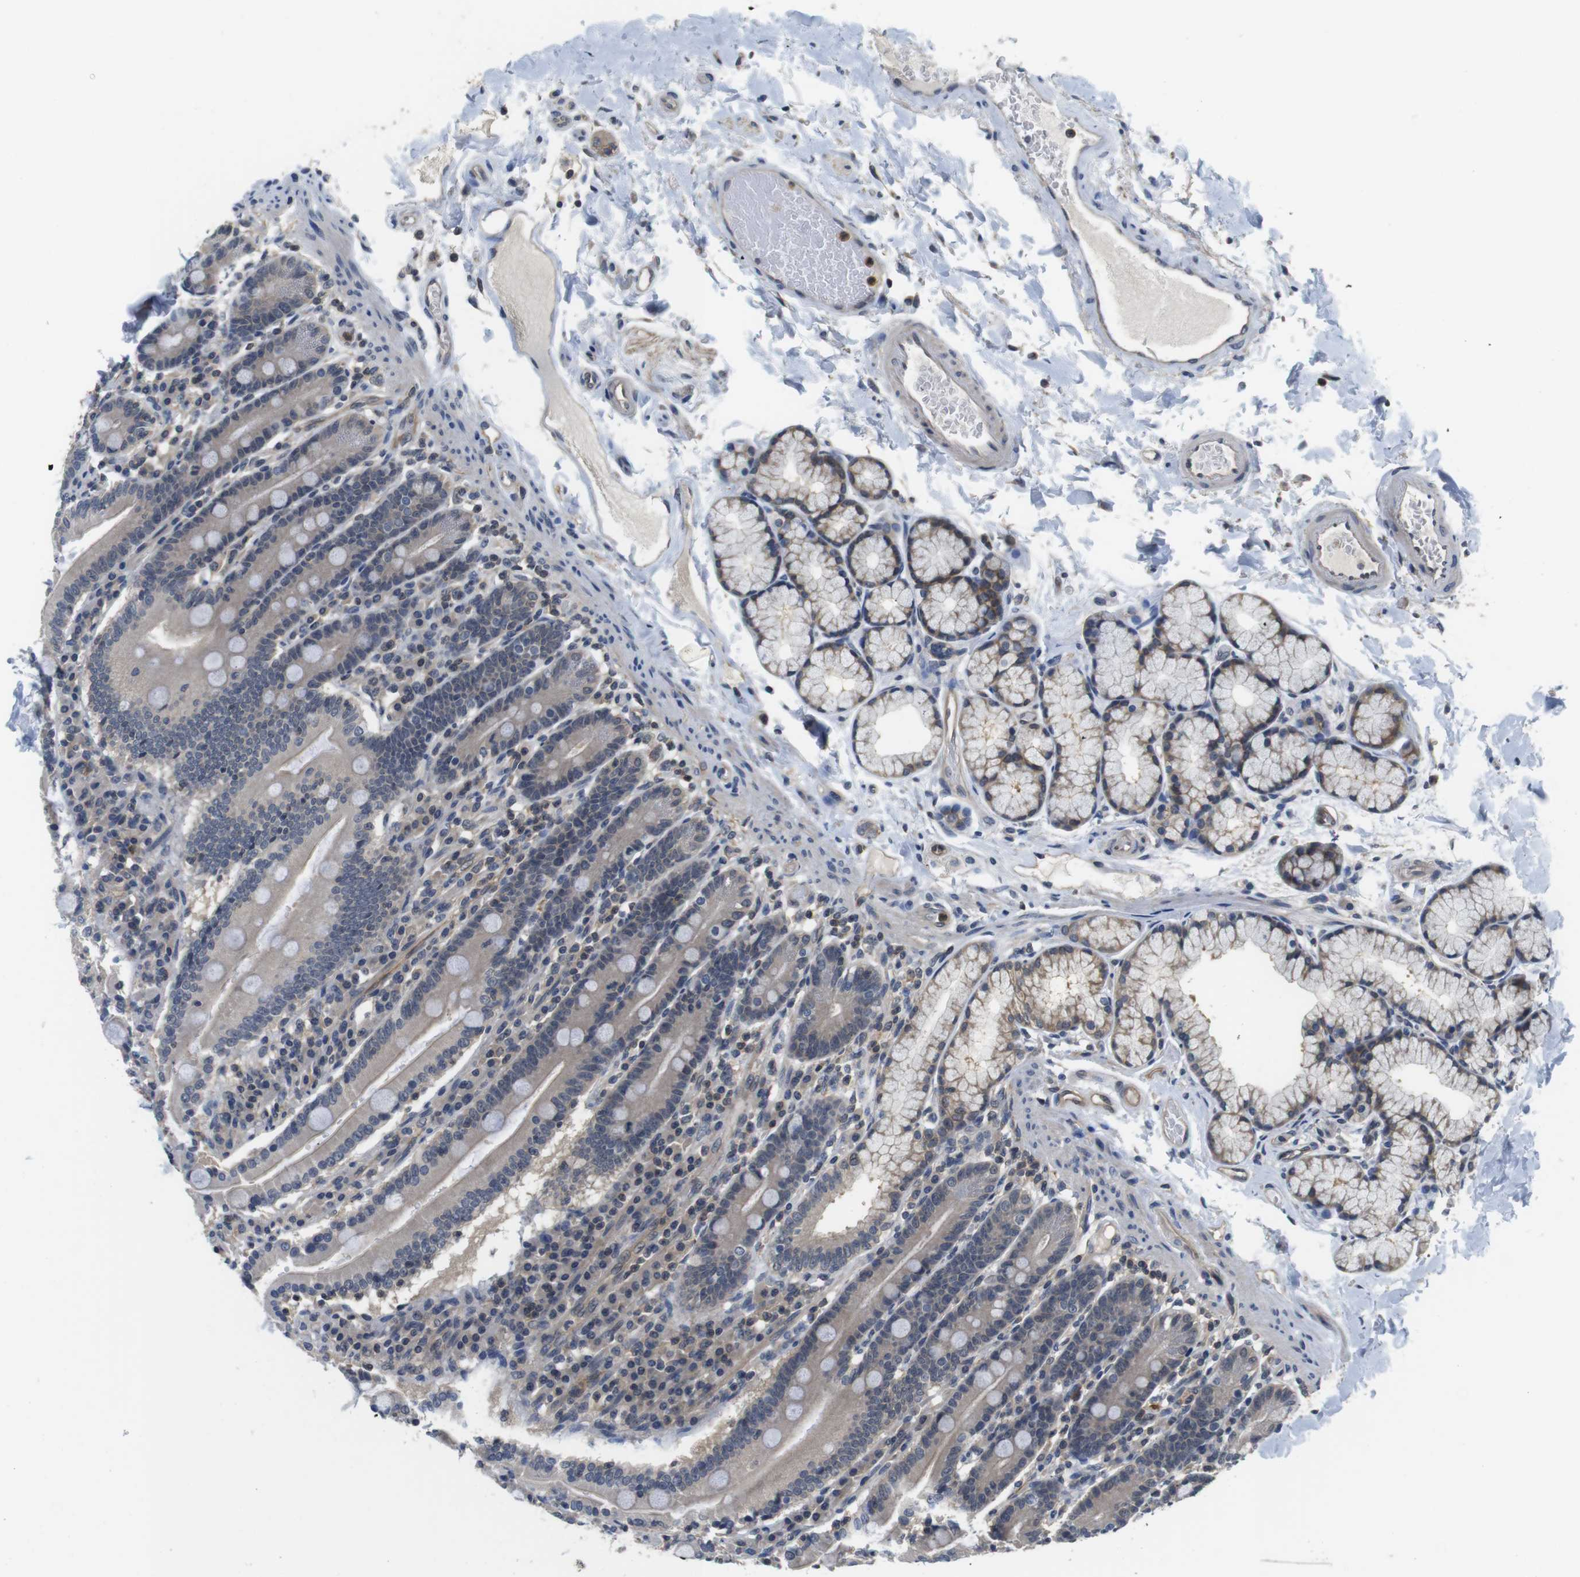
{"staining": {"intensity": "weak", "quantity": "<25%", "location": "cytoplasmic/membranous"}, "tissue": "duodenum", "cell_type": "Glandular cells", "image_type": "normal", "snomed": [{"axis": "morphology", "description": "Normal tissue, NOS"}, {"axis": "topography", "description": "Small intestine, NOS"}], "caption": "A histopathology image of duodenum stained for a protein displays no brown staining in glandular cells.", "gene": "FADD", "patient": {"sex": "female", "age": 71}}